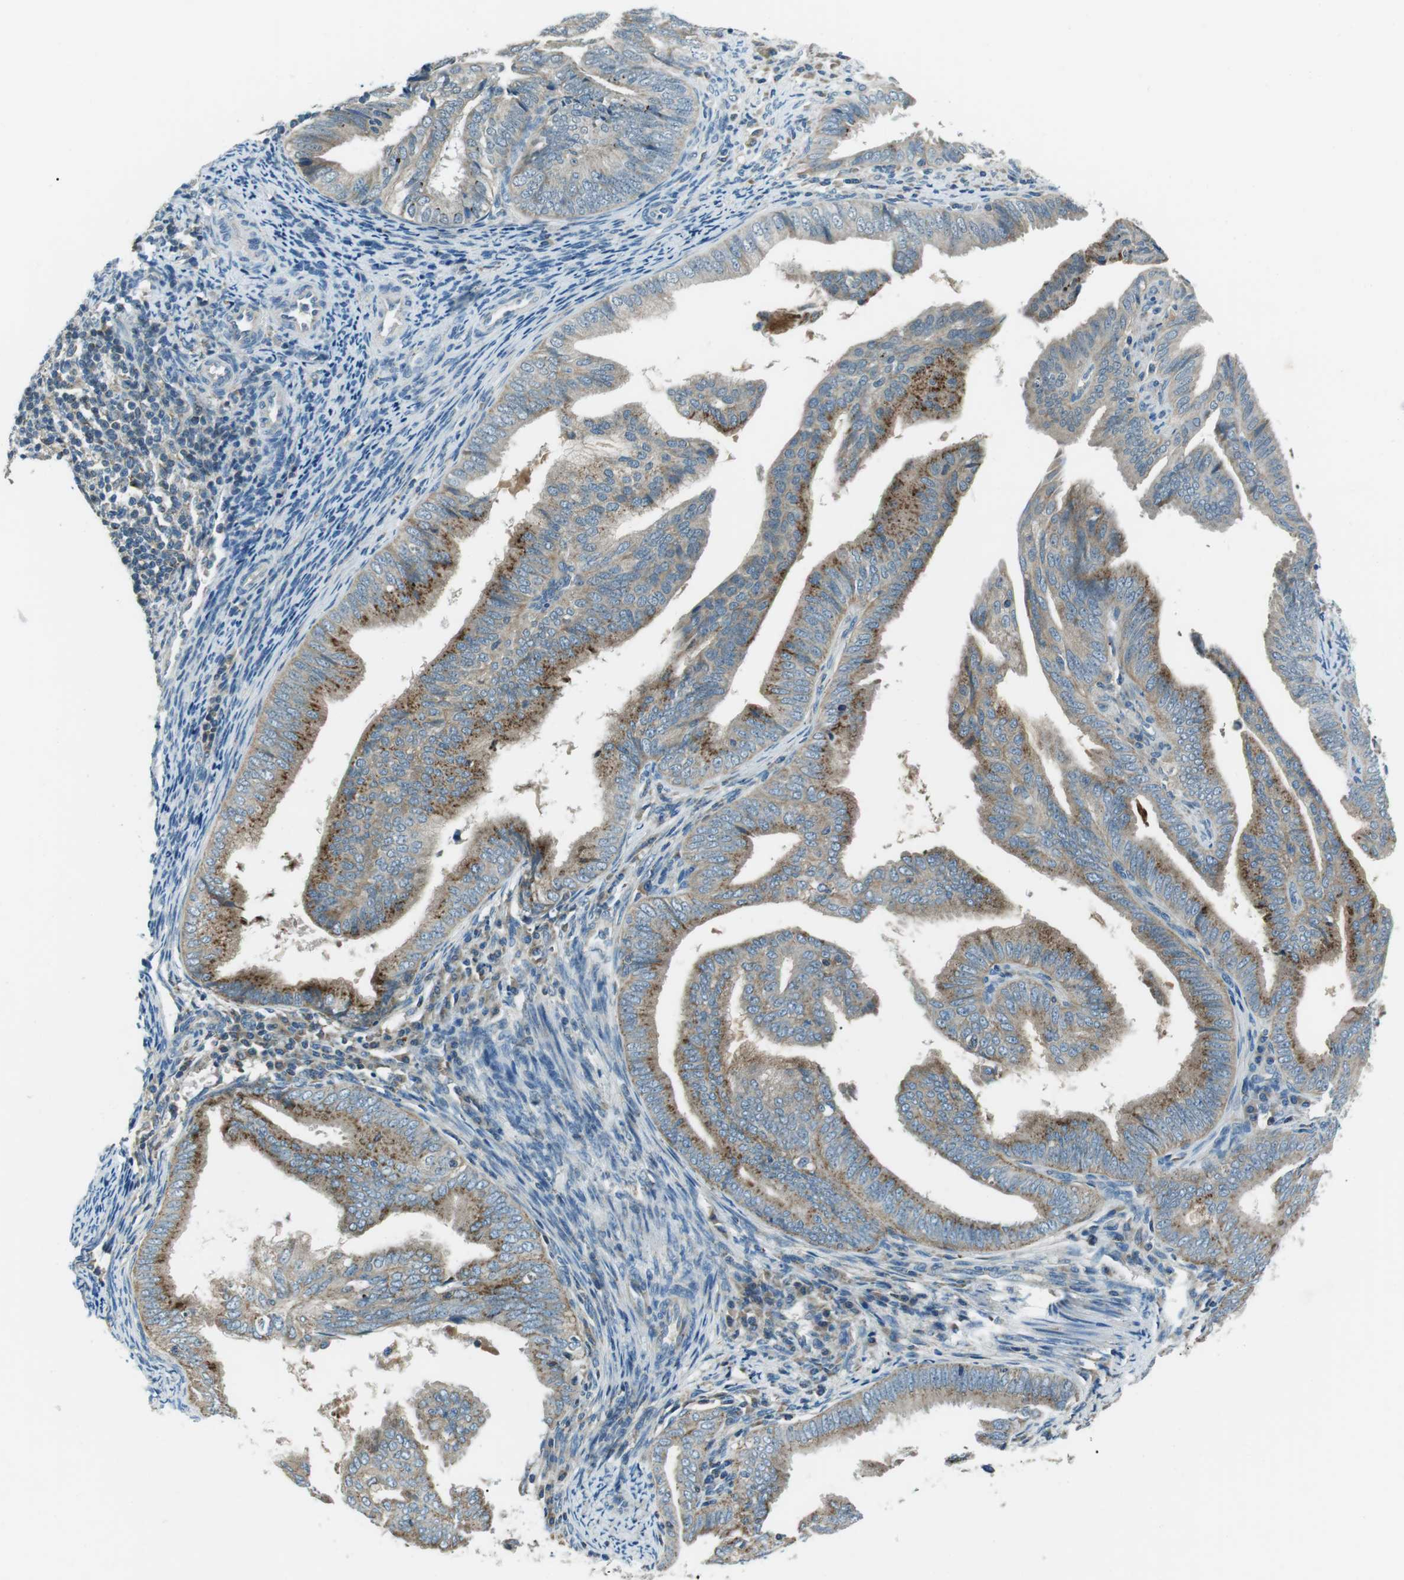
{"staining": {"intensity": "moderate", "quantity": "25%-75%", "location": "cytoplasmic/membranous"}, "tissue": "endometrial cancer", "cell_type": "Tumor cells", "image_type": "cancer", "snomed": [{"axis": "morphology", "description": "Adenocarcinoma, NOS"}, {"axis": "topography", "description": "Endometrium"}], "caption": "High-magnification brightfield microscopy of endometrial cancer stained with DAB (brown) and counterstained with hematoxylin (blue). tumor cells exhibit moderate cytoplasmic/membranous positivity is present in approximately25%-75% of cells.", "gene": "FAM3B", "patient": {"sex": "female", "age": 58}}